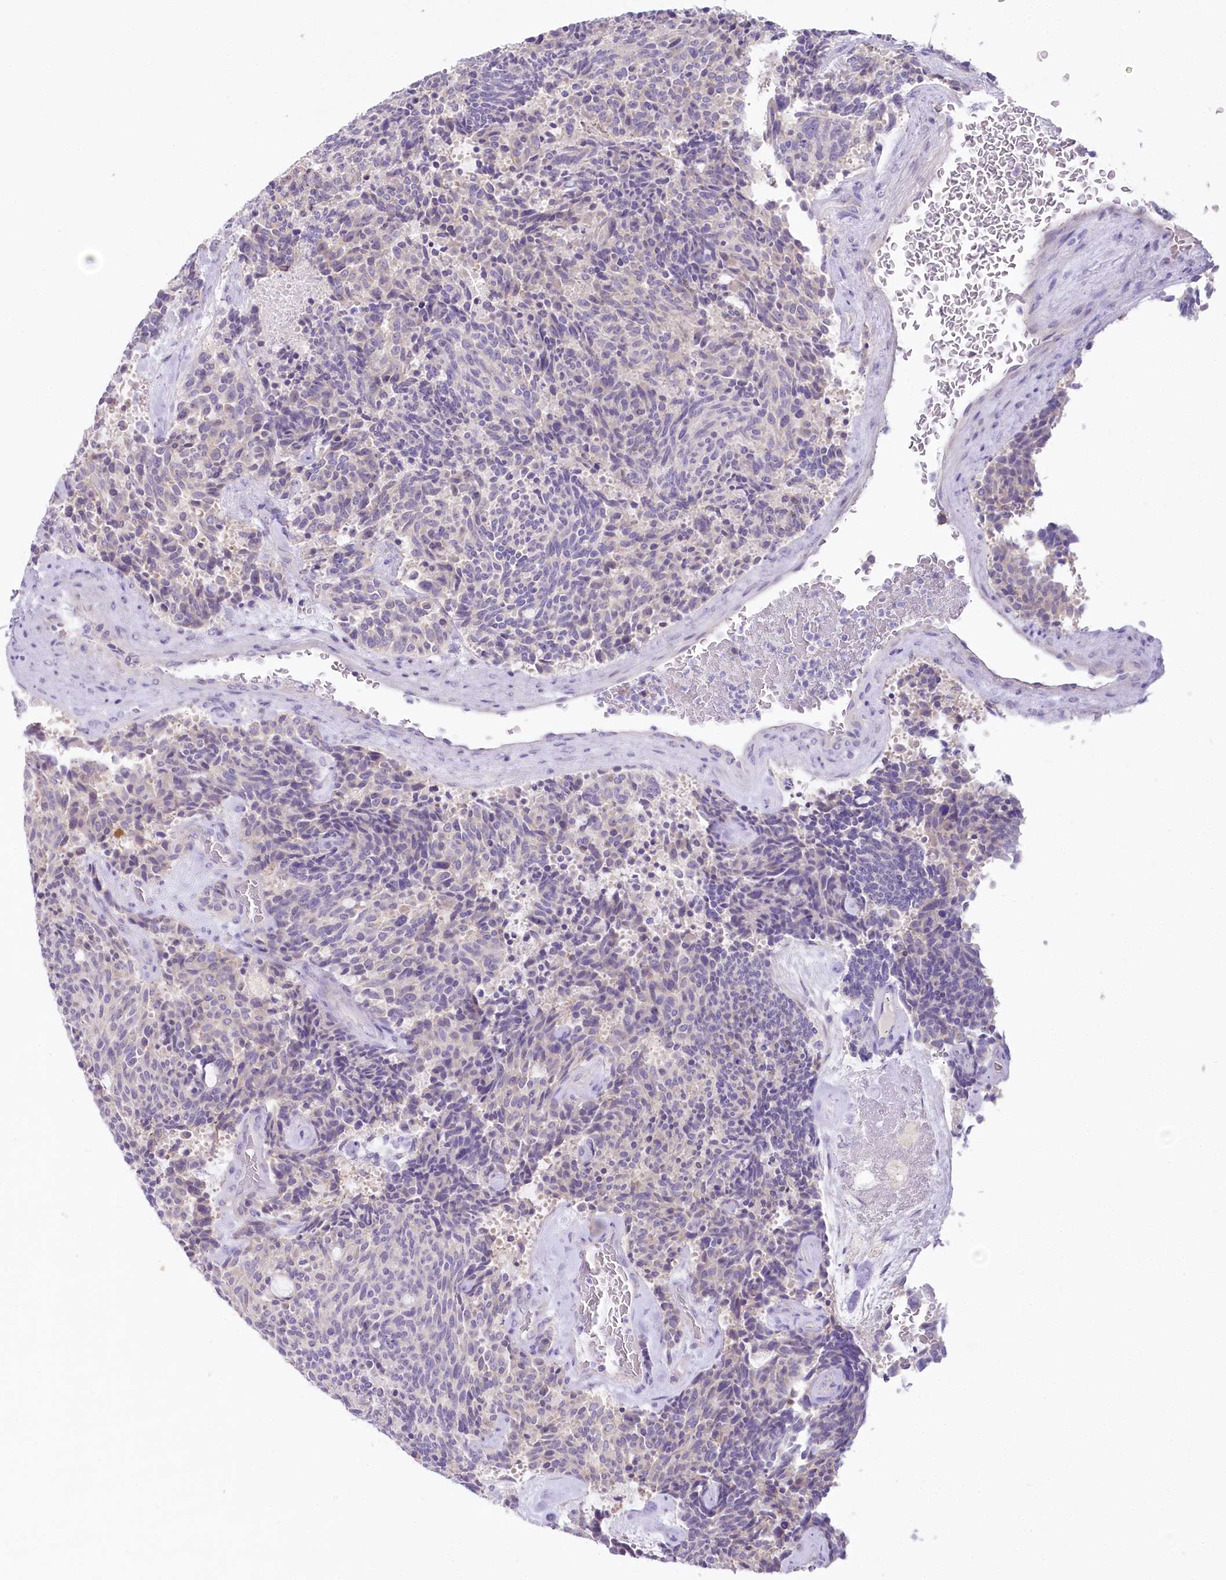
{"staining": {"intensity": "negative", "quantity": "none", "location": "none"}, "tissue": "carcinoid", "cell_type": "Tumor cells", "image_type": "cancer", "snomed": [{"axis": "morphology", "description": "Carcinoid, malignant, NOS"}, {"axis": "topography", "description": "Pancreas"}], "caption": "Image shows no significant protein positivity in tumor cells of malignant carcinoid. (Brightfield microscopy of DAB IHC at high magnification).", "gene": "MYOZ1", "patient": {"sex": "female", "age": 54}}